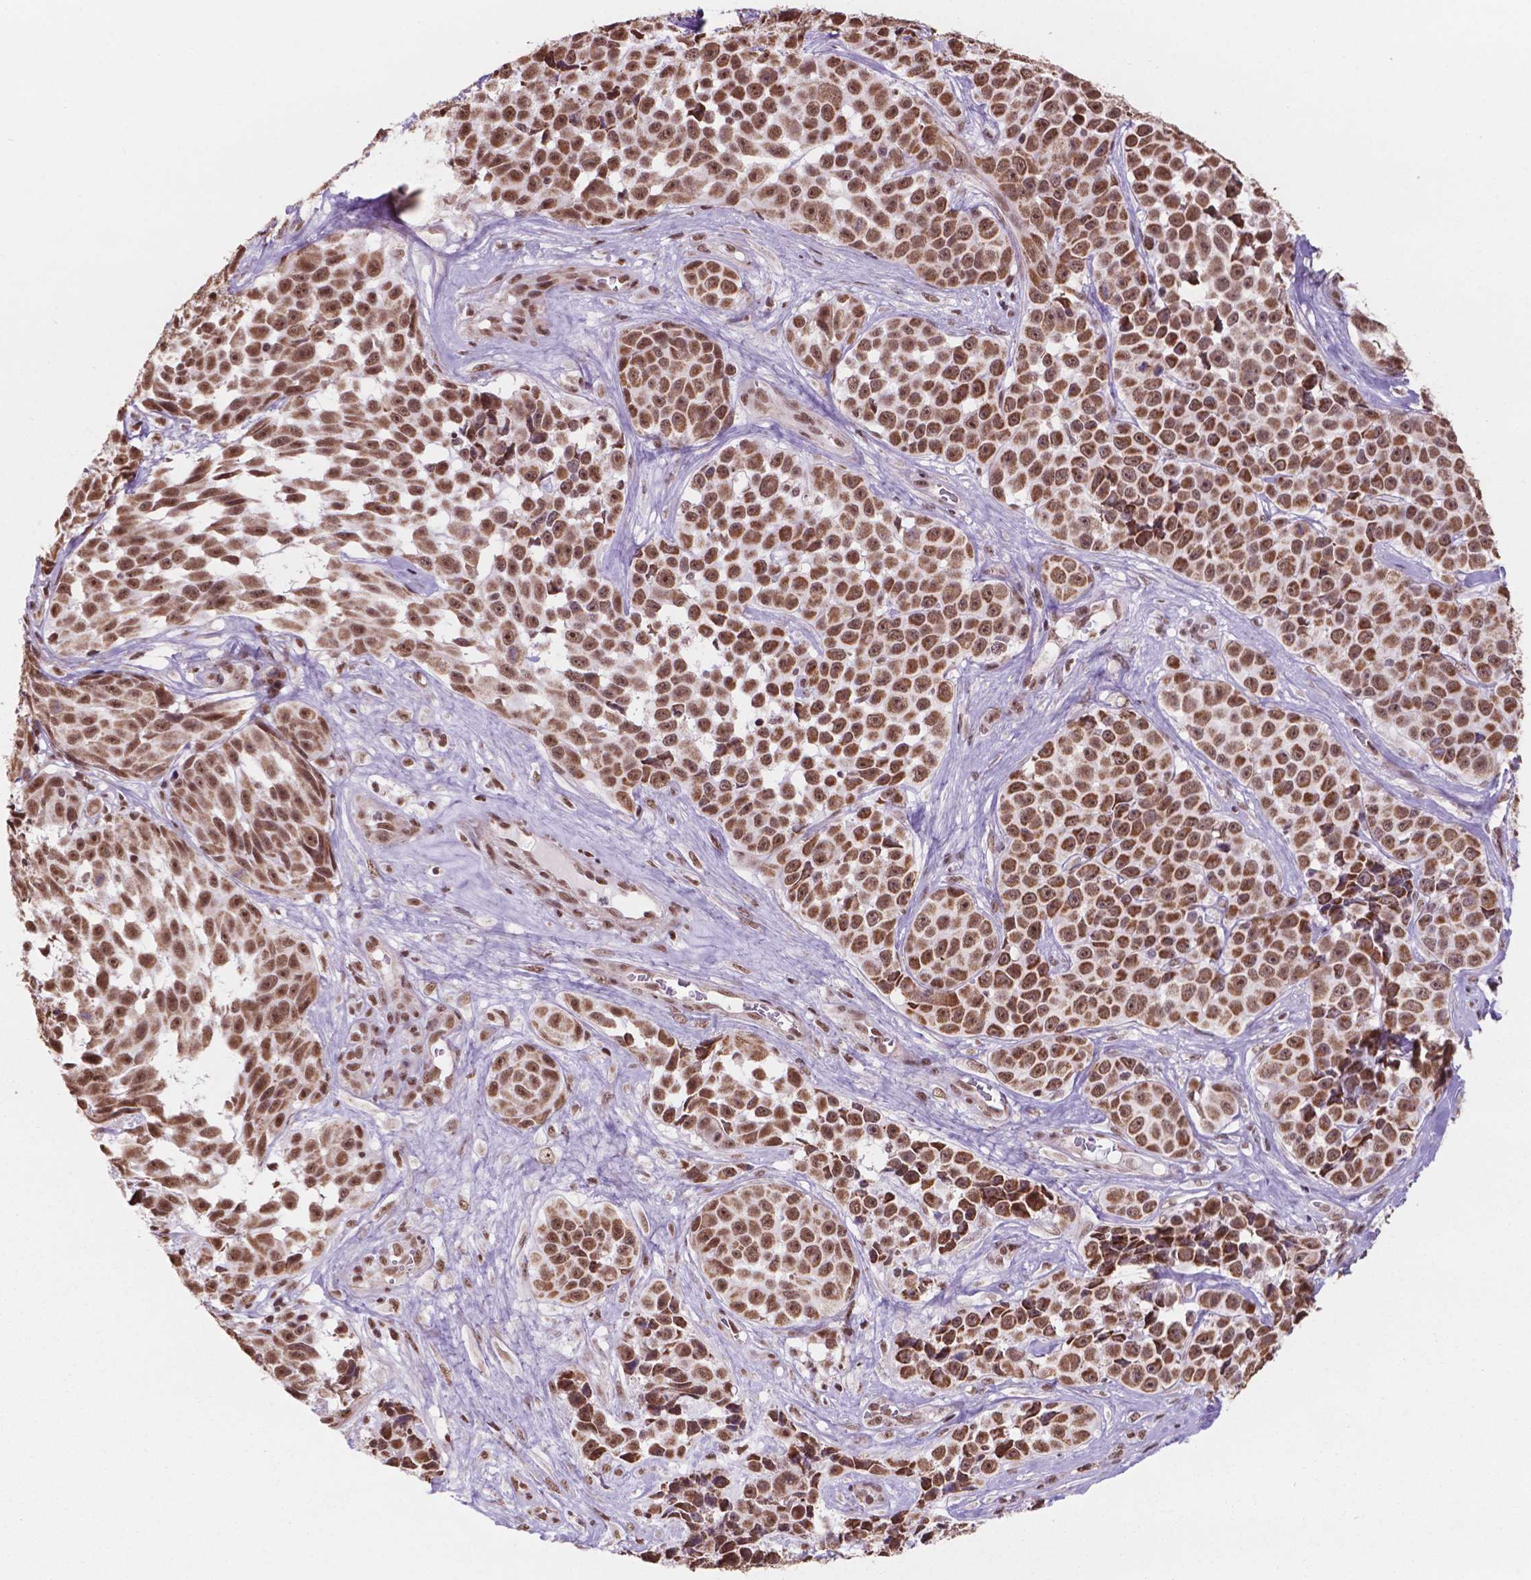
{"staining": {"intensity": "moderate", "quantity": ">75%", "location": "nuclear"}, "tissue": "melanoma", "cell_type": "Tumor cells", "image_type": "cancer", "snomed": [{"axis": "morphology", "description": "Malignant melanoma, NOS"}, {"axis": "topography", "description": "Skin"}], "caption": "Protein staining shows moderate nuclear positivity in approximately >75% of tumor cells in malignant melanoma. (DAB (3,3'-diaminobenzidine) IHC with brightfield microscopy, high magnification).", "gene": "NDUFA10", "patient": {"sex": "female", "age": 88}}